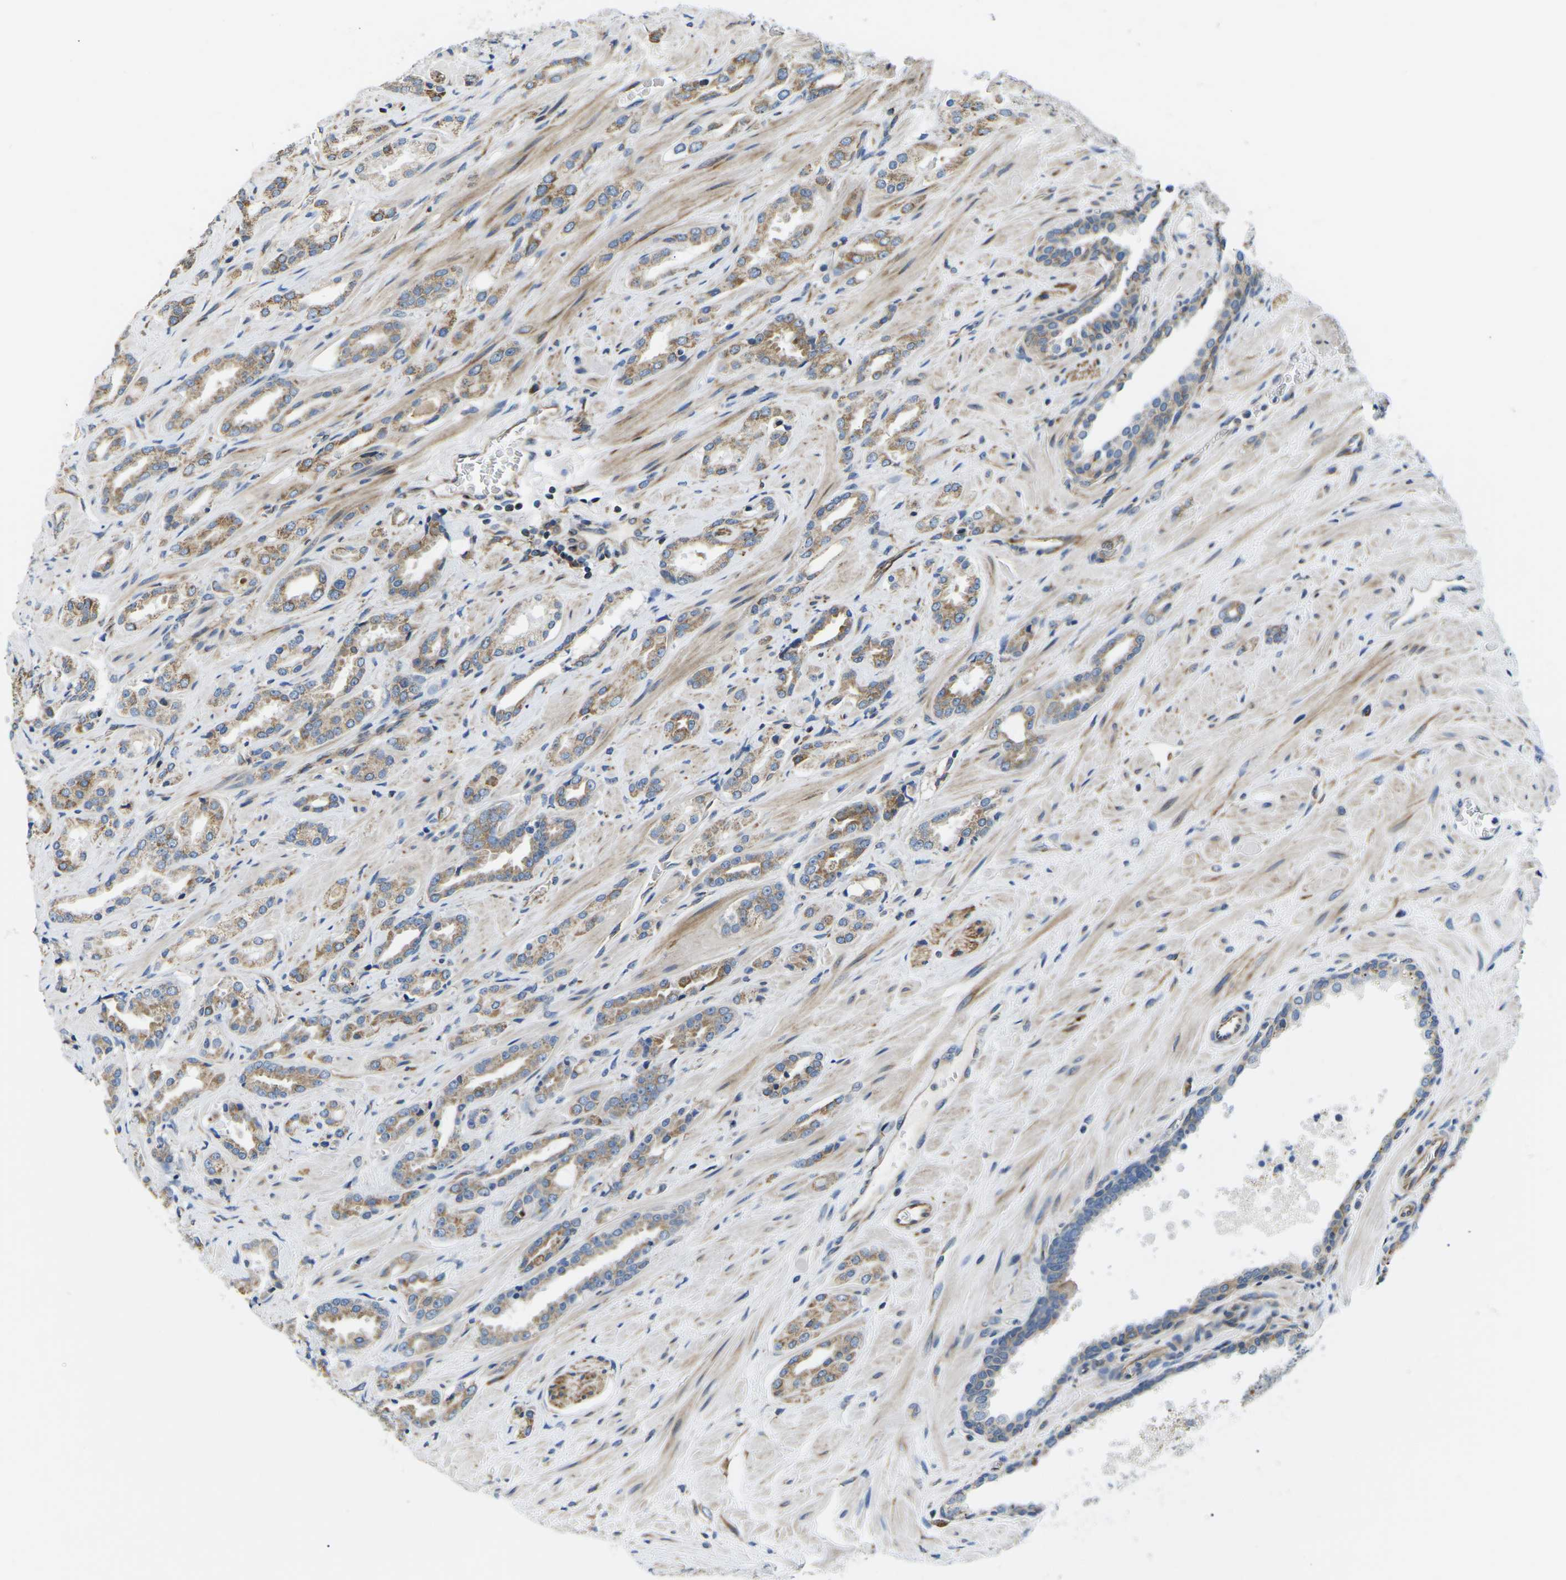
{"staining": {"intensity": "moderate", "quantity": ">75%", "location": "cytoplasmic/membranous"}, "tissue": "prostate cancer", "cell_type": "Tumor cells", "image_type": "cancer", "snomed": [{"axis": "morphology", "description": "Adenocarcinoma, High grade"}, {"axis": "topography", "description": "Prostate"}], "caption": "Approximately >75% of tumor cells in human high-grade adenocarcinoma (prostate) show moderate cytoplasmic/membranous protein staining as visualized by brown immunohistochemical staining.", "gene": "TMEFF2", "patient": {"sex": "male", "age": 64}}